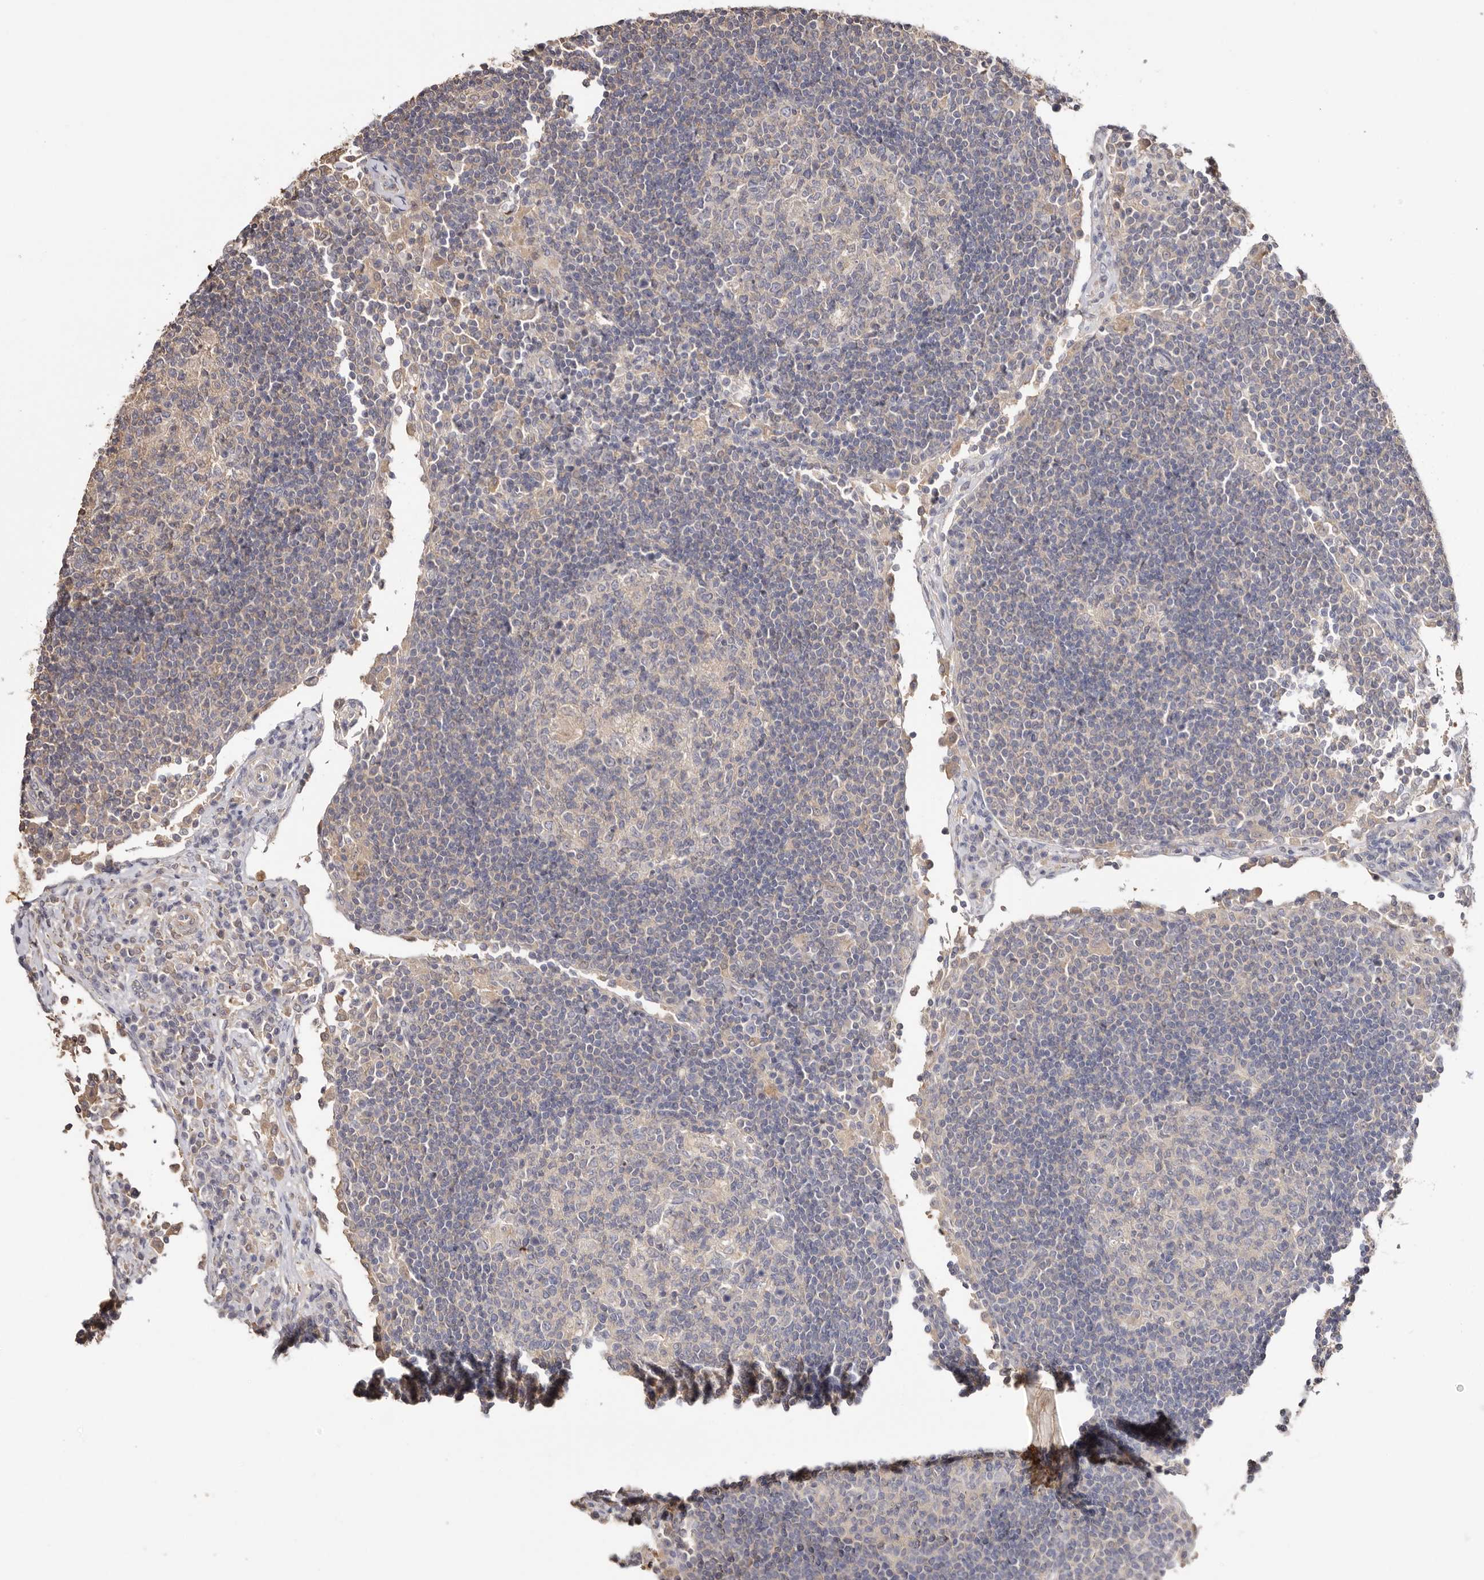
{"staining": {"intensity": "weak", "quantity": ">75%", "location": "cytoplasmic/membranous"}, "tissue": "lymph node", "cell_type": "Germinal center cells", "image_type": "normal", "snomed": [{"axis": "morphology", "description": "Normal tissue, NOS"}, {"axis": "topography", "description": "Lymph node"}], "caption": "This image reveals IHC staining of normal lymph node, with low weak cytoplasmic/membranous positivity in about >75% of germinal center cells.", "gene": "S100A14", "patient": {"sex": "female", "age": 53}}